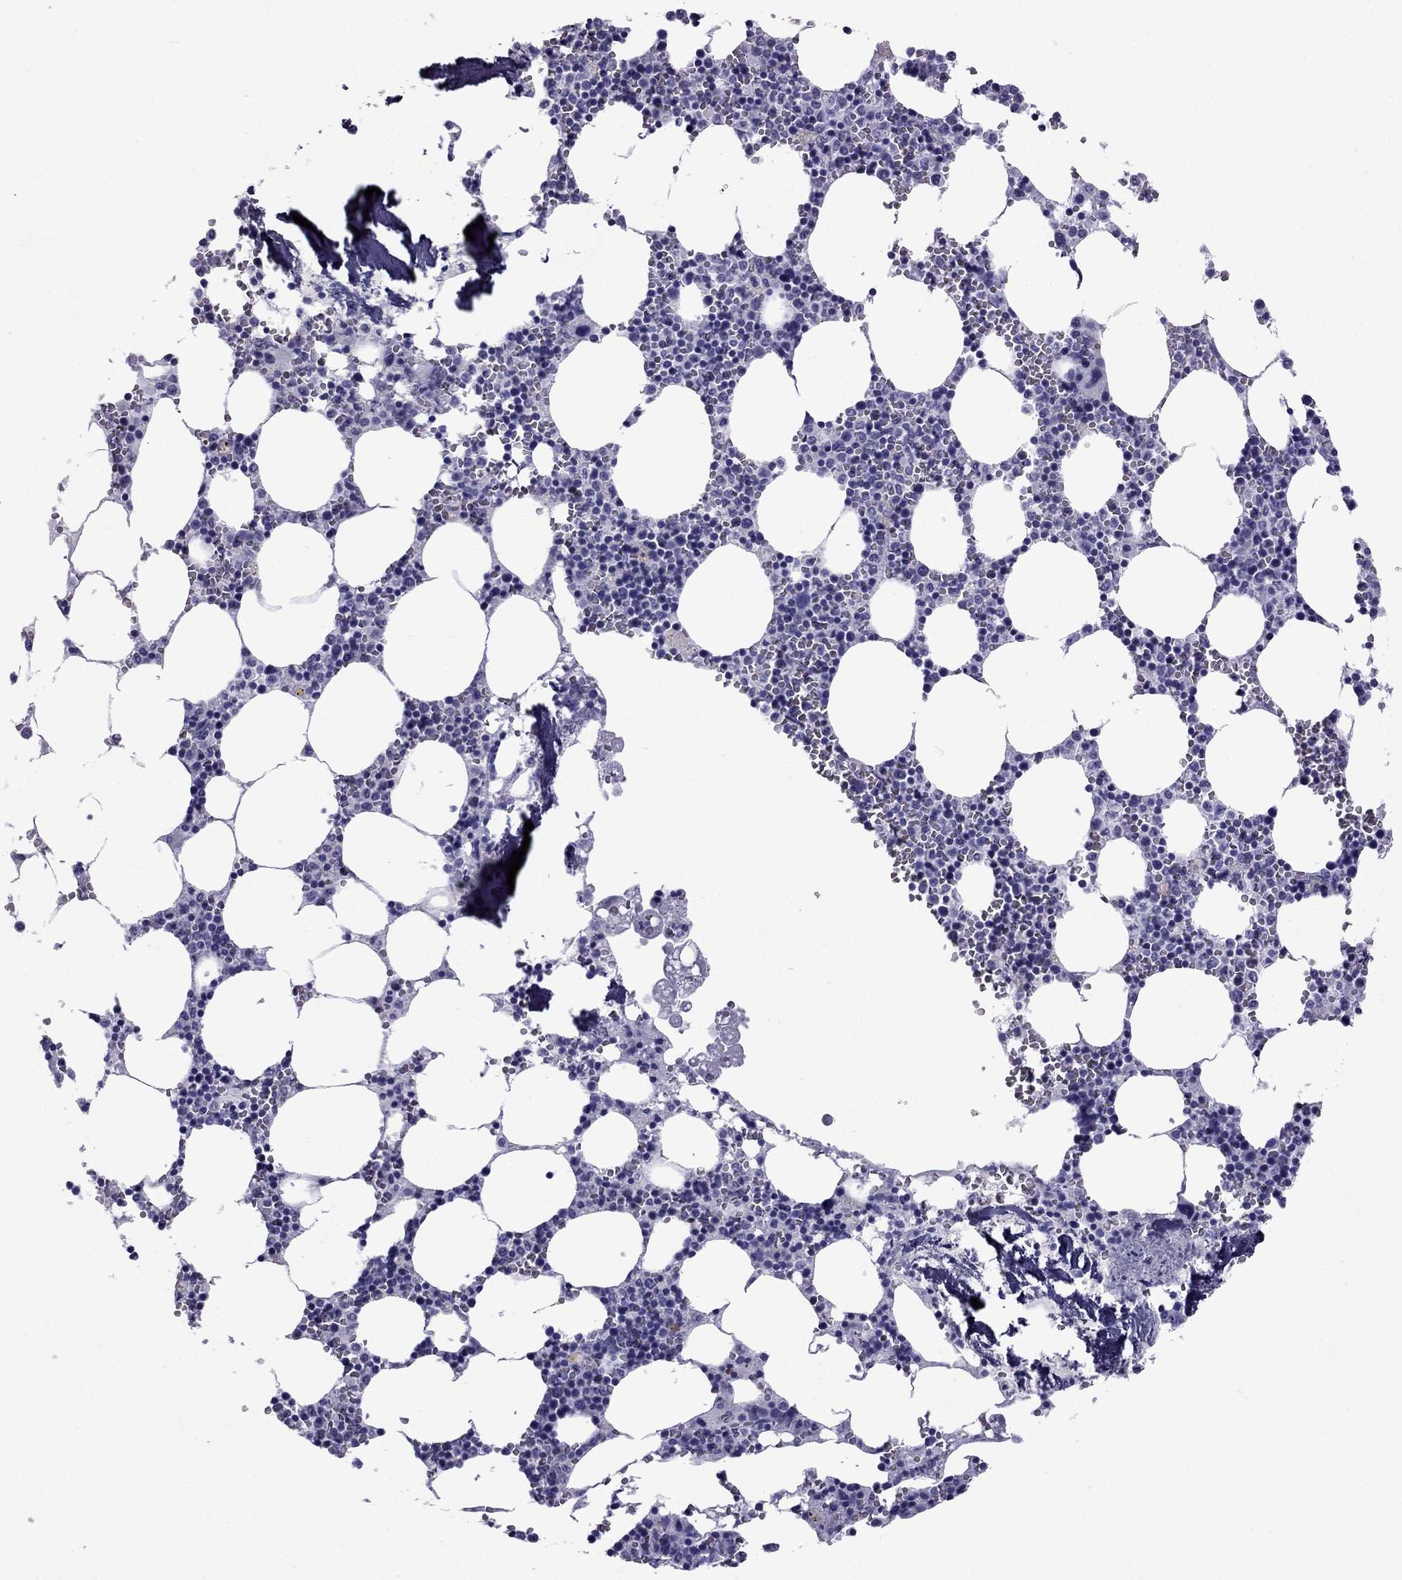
{"staining": {"intensity": "negative", "quantity": "none", "location": "none"}, "tissue": "bone marrow", "cell_type": "Hematopoietic cells", "image_type": "normal", "snomed": [{"axis": "morphology", "description": "Normal tissue, NOS"}, {"axis": "topography", "description": "Bone marrow"}], "caption": "High magnification brightfield microscopy of benign bone marrow stained with DAB (3,3'-diaminobenzidine) (brown) and counterstained with hematoxylin (blue): hematopoietic cells show no significant expression. The staining is performed using DAB (3,3'-diaminobenzidine) brown chromogen with nuclei counter-stained in using hematoxylin.", "gene": "TFF3", "patient": {"sex": "female", "age": 64}}